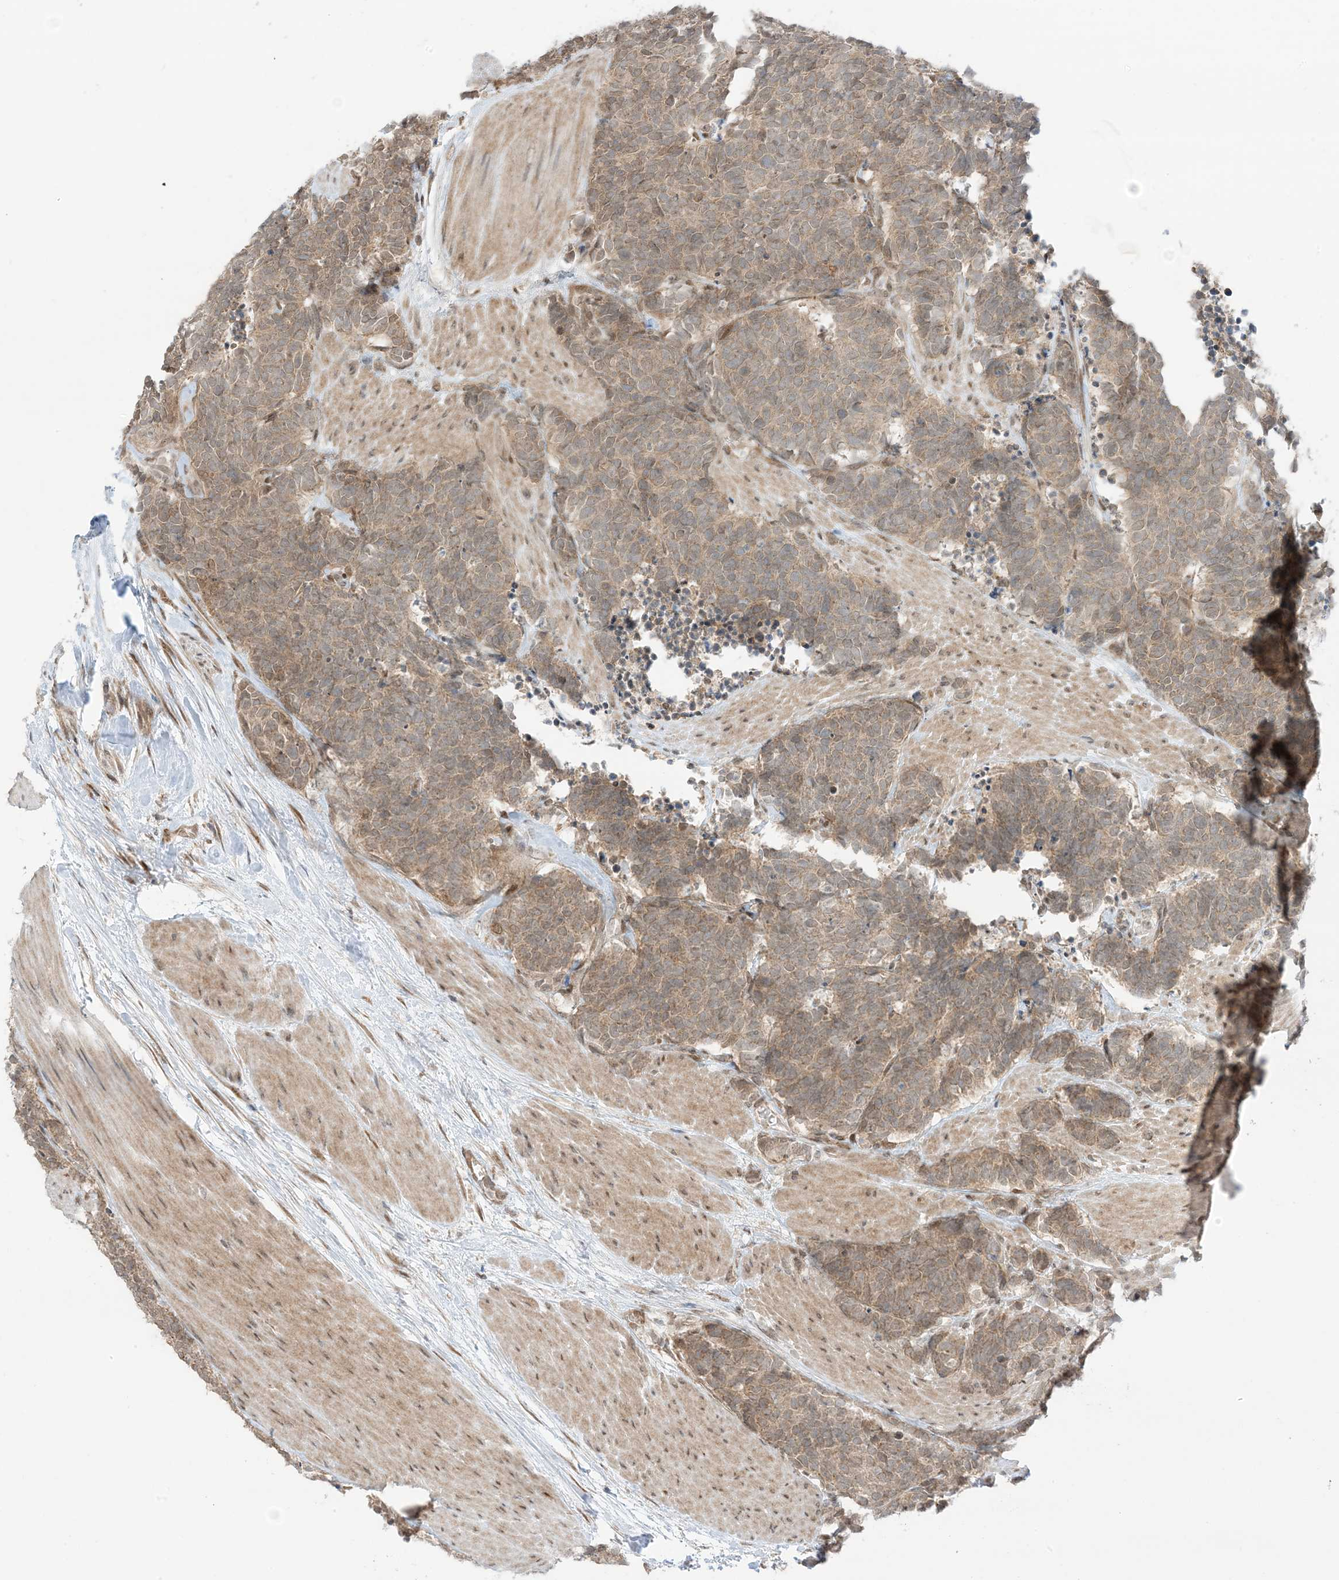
{"staining": {"intensity": "moderate", "quantity": ">75%", "location": "cytoplasmic/membranous"}, "tissue": "carcinoid", "cell_type": "Tumor cells", "image_type": "cancer", "snomed": [{"axis": "morphology", "description": "Carcinoma, NOS"}, {"axis": "morphology", "description": "Carcinoid, malignant, NOS"}, {"axis": "topography", "description": "Urinary bladder"}], "caption": "High-power microscopy captured an immunohistochemistry image of carcinoma, revealing moderate cytoplasmic/membranous staining in about >75% of tumor cells. (DAB = brown stain, brightfield microscopy at high magnification).", "gene": "UBE2E2", "patient": {"sex": "male", "age": 57}}